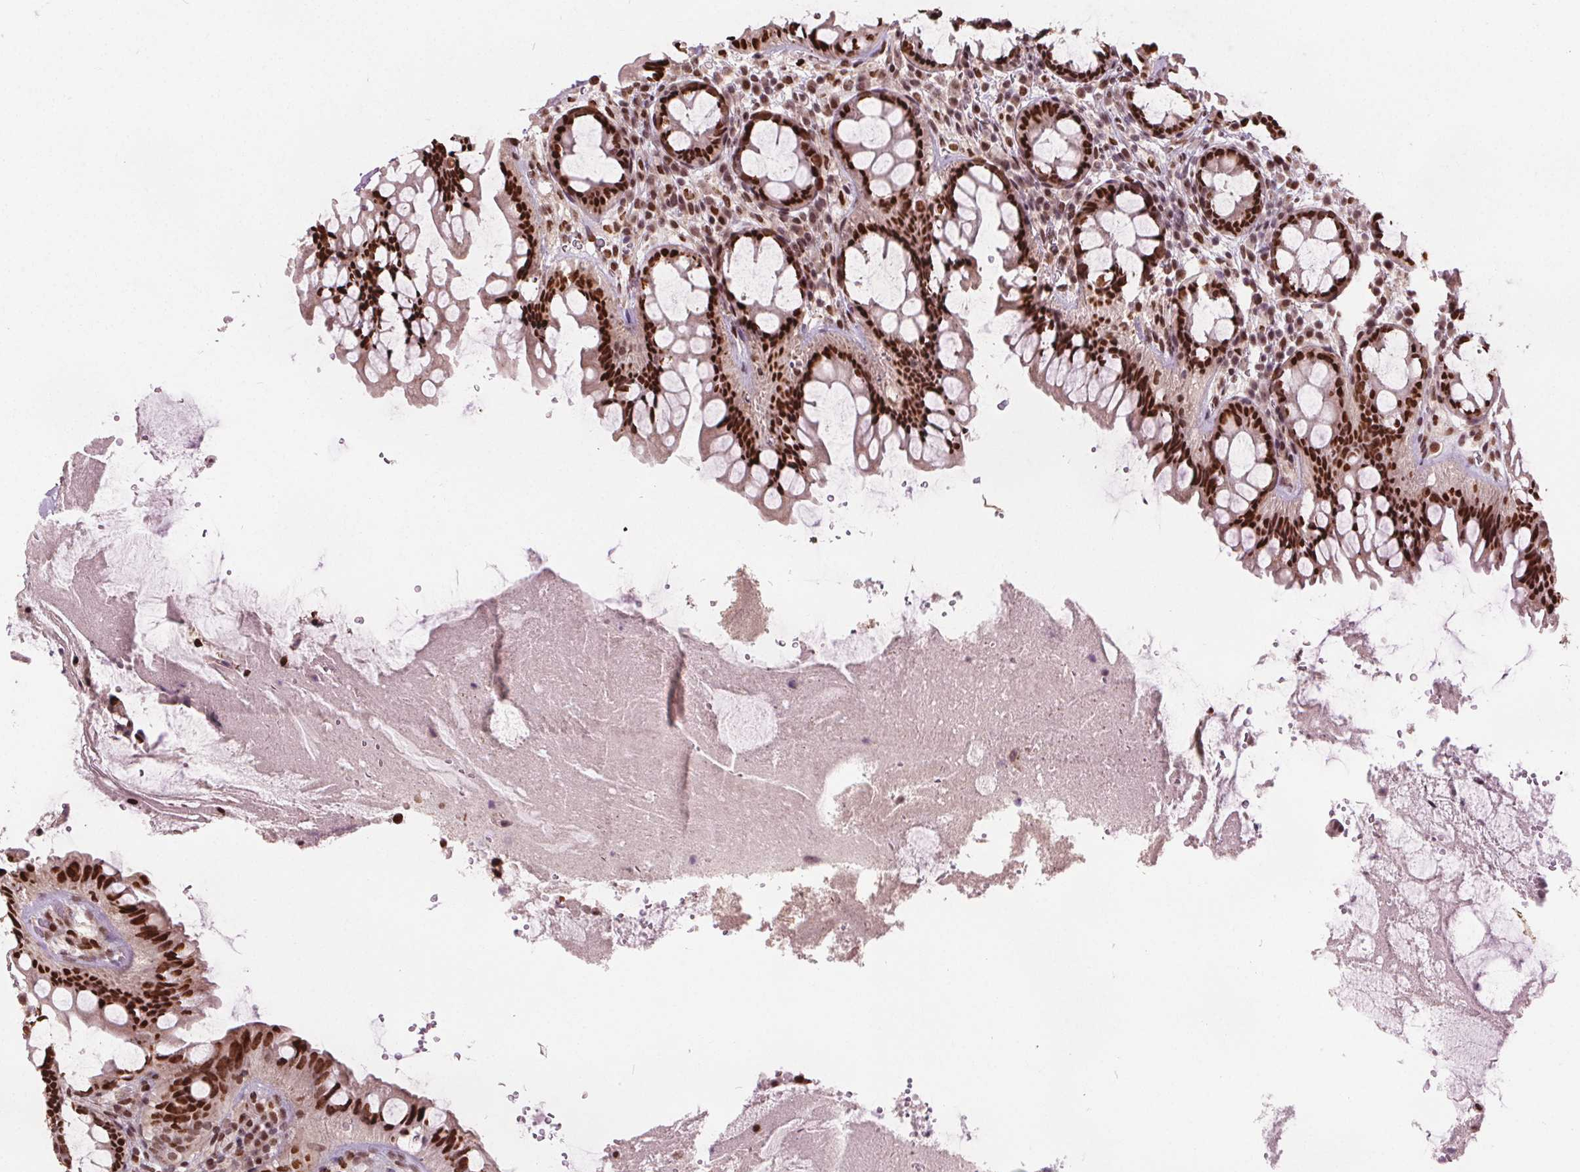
{"staining": {"intensity": "strong", "quantity": ">75%", "location": "nuclear"}, "tissue": "rectum", "cell_type": "Glandular cells", "image_type": "normal", "snomed": [{"axis": "morphology", "description": "Normal tissue, NOS"}, {"axis": "topography", "description": "Rectum"}], "caption": "Rectum stained for a protein (brown) shows strong nuclear positive expression in approximately >75% of glandular cells.", "gene": "ISLR2", "patient": {"sex": "female", "age": 69}}